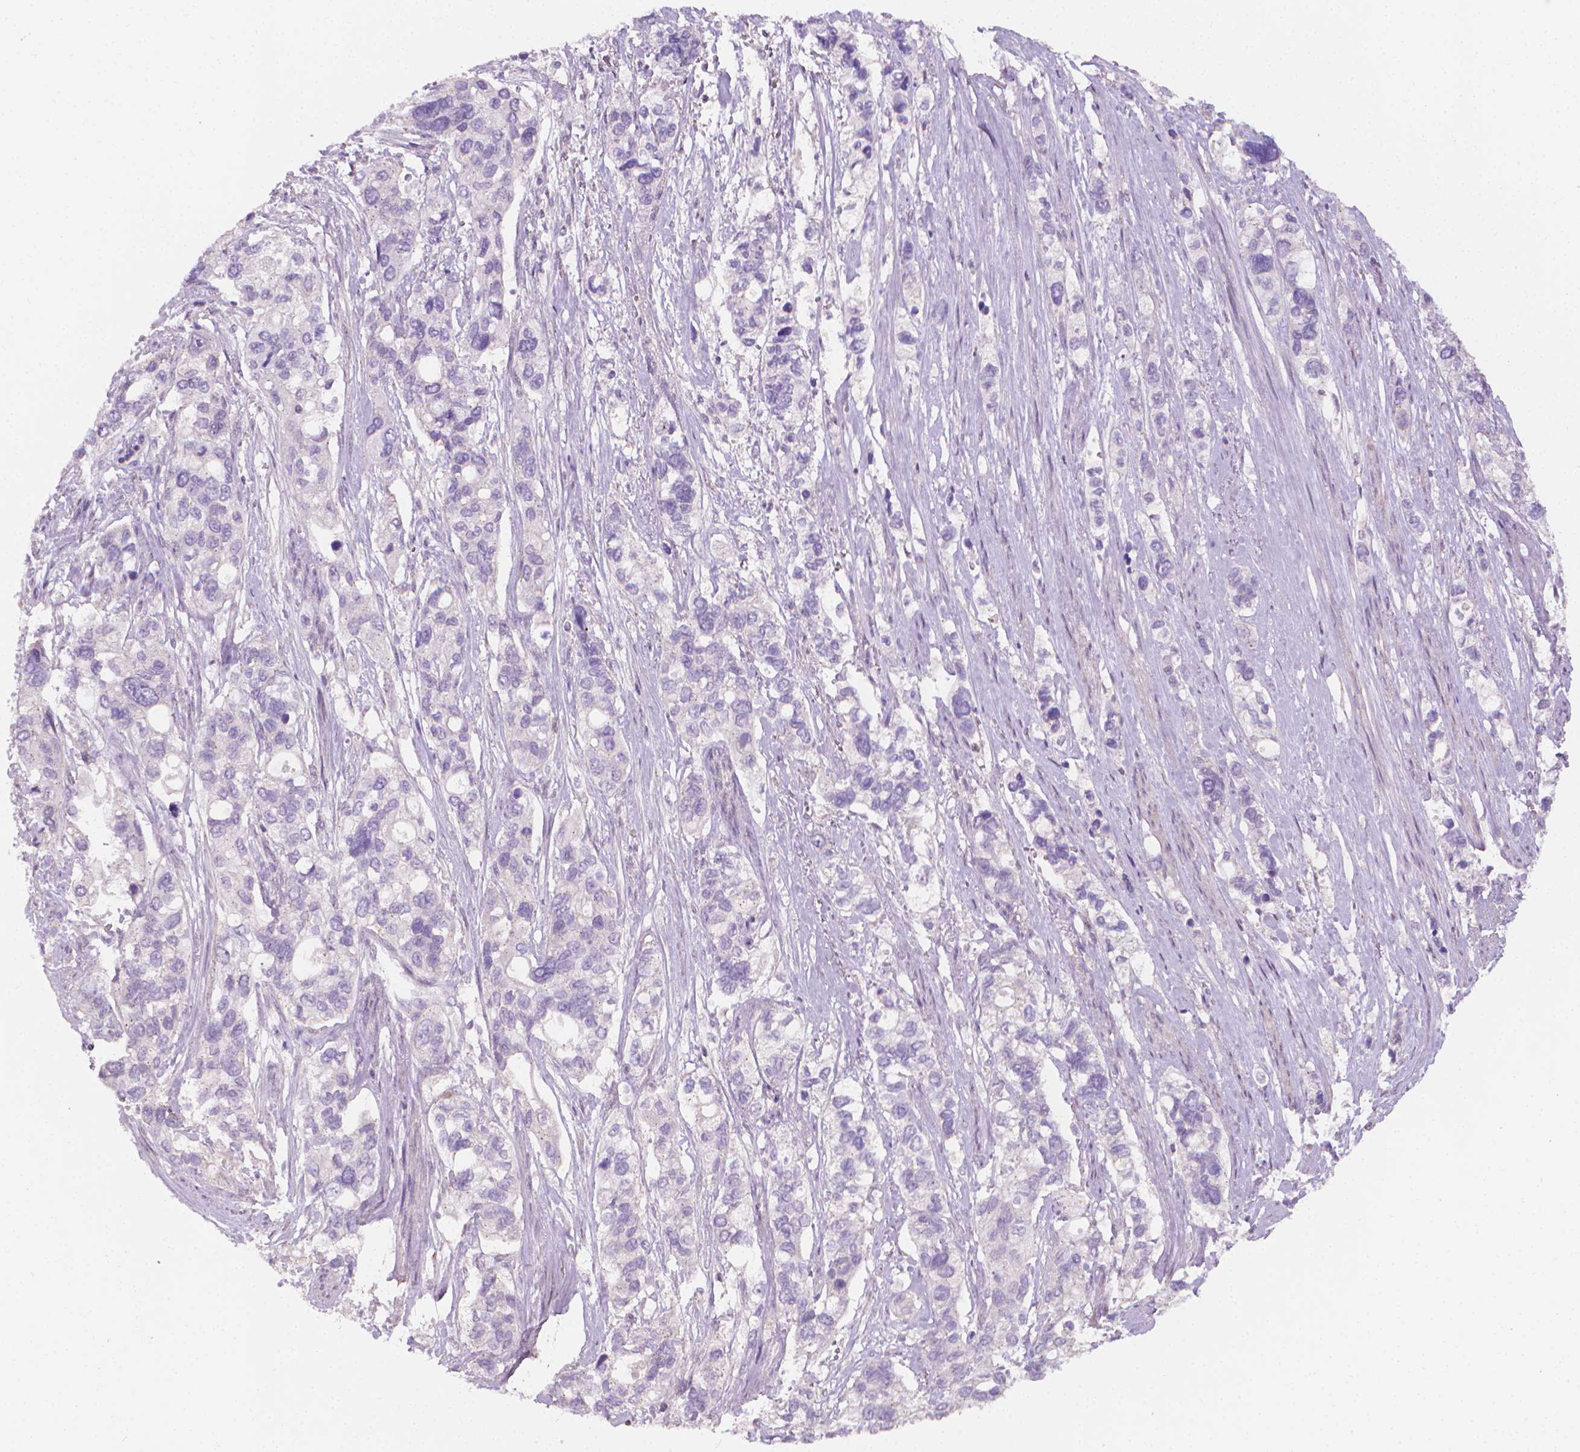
{"staining": {"intensity": "negative", "quantity": "none", "location": "none"}, "tissue": "stomach cancer", "cell_type": "Tumor cells", "image_type": "cancer", "snomed": [{"axis": "morphology", "description": "Adenocarcinoma, NOS"}, {"axis": "topography", "description": "Stomach, upper"}], "caption": "Immunohistochemical staining of adenocarcinoma (stomach) demonstrates no significant staining in tumor cells.", "gene": "NCAN", "patient": {"sex": "female", "age": 81}}